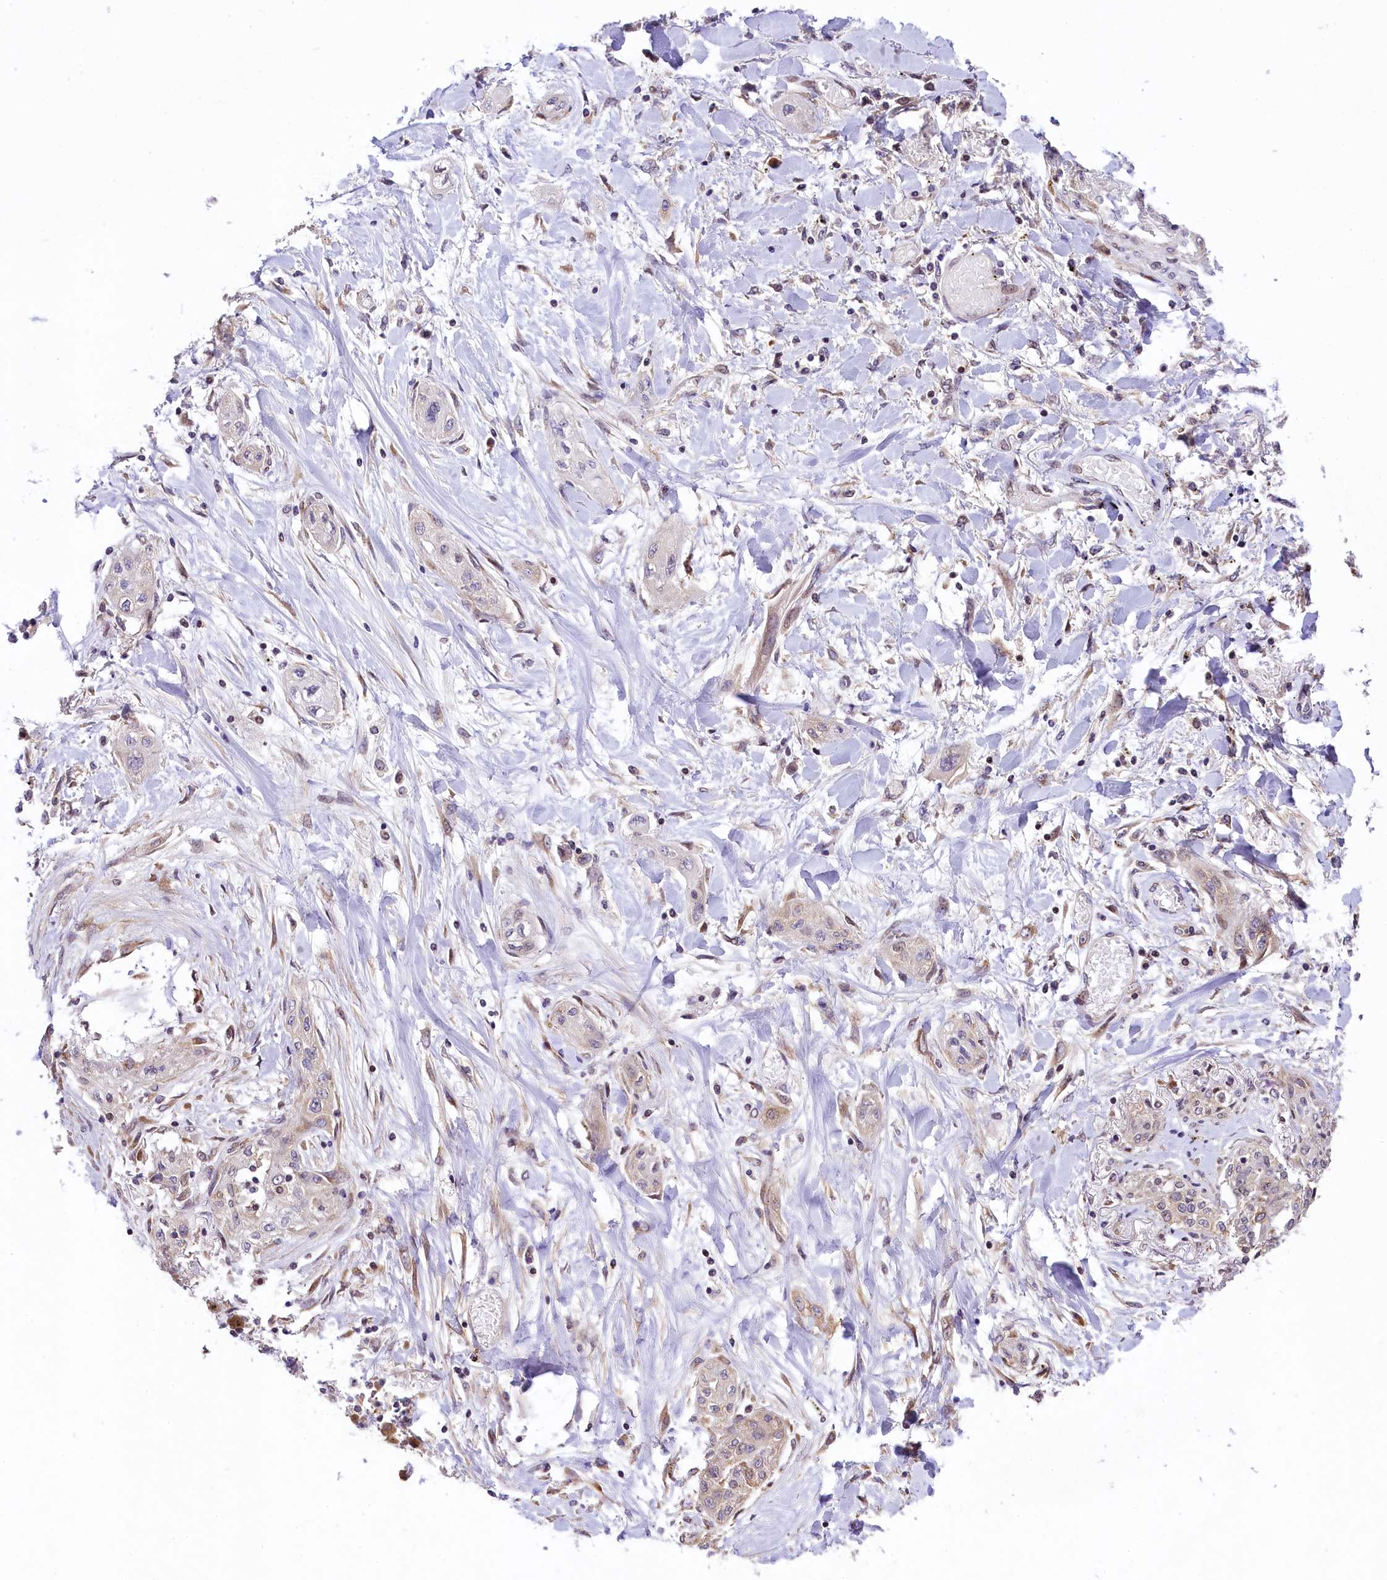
{"staining": {"intensity": "negative", "quantity": "none", "location": "none"}, "tissue": "lung cancer", "cell_type": "Tumor cells", "image_type": "cancer", "snomed": [{"axis": "morphology", "description": "Squamous cell carcinoma, NOS"}, {"axis": "topography", "description": "Lung"}], "caption": "Tumor cells show no significant staining in lung cancer (squamous cell carcinoma).", "gene": "RBBP8", "patient": {"sex": "female", "age": 47}}